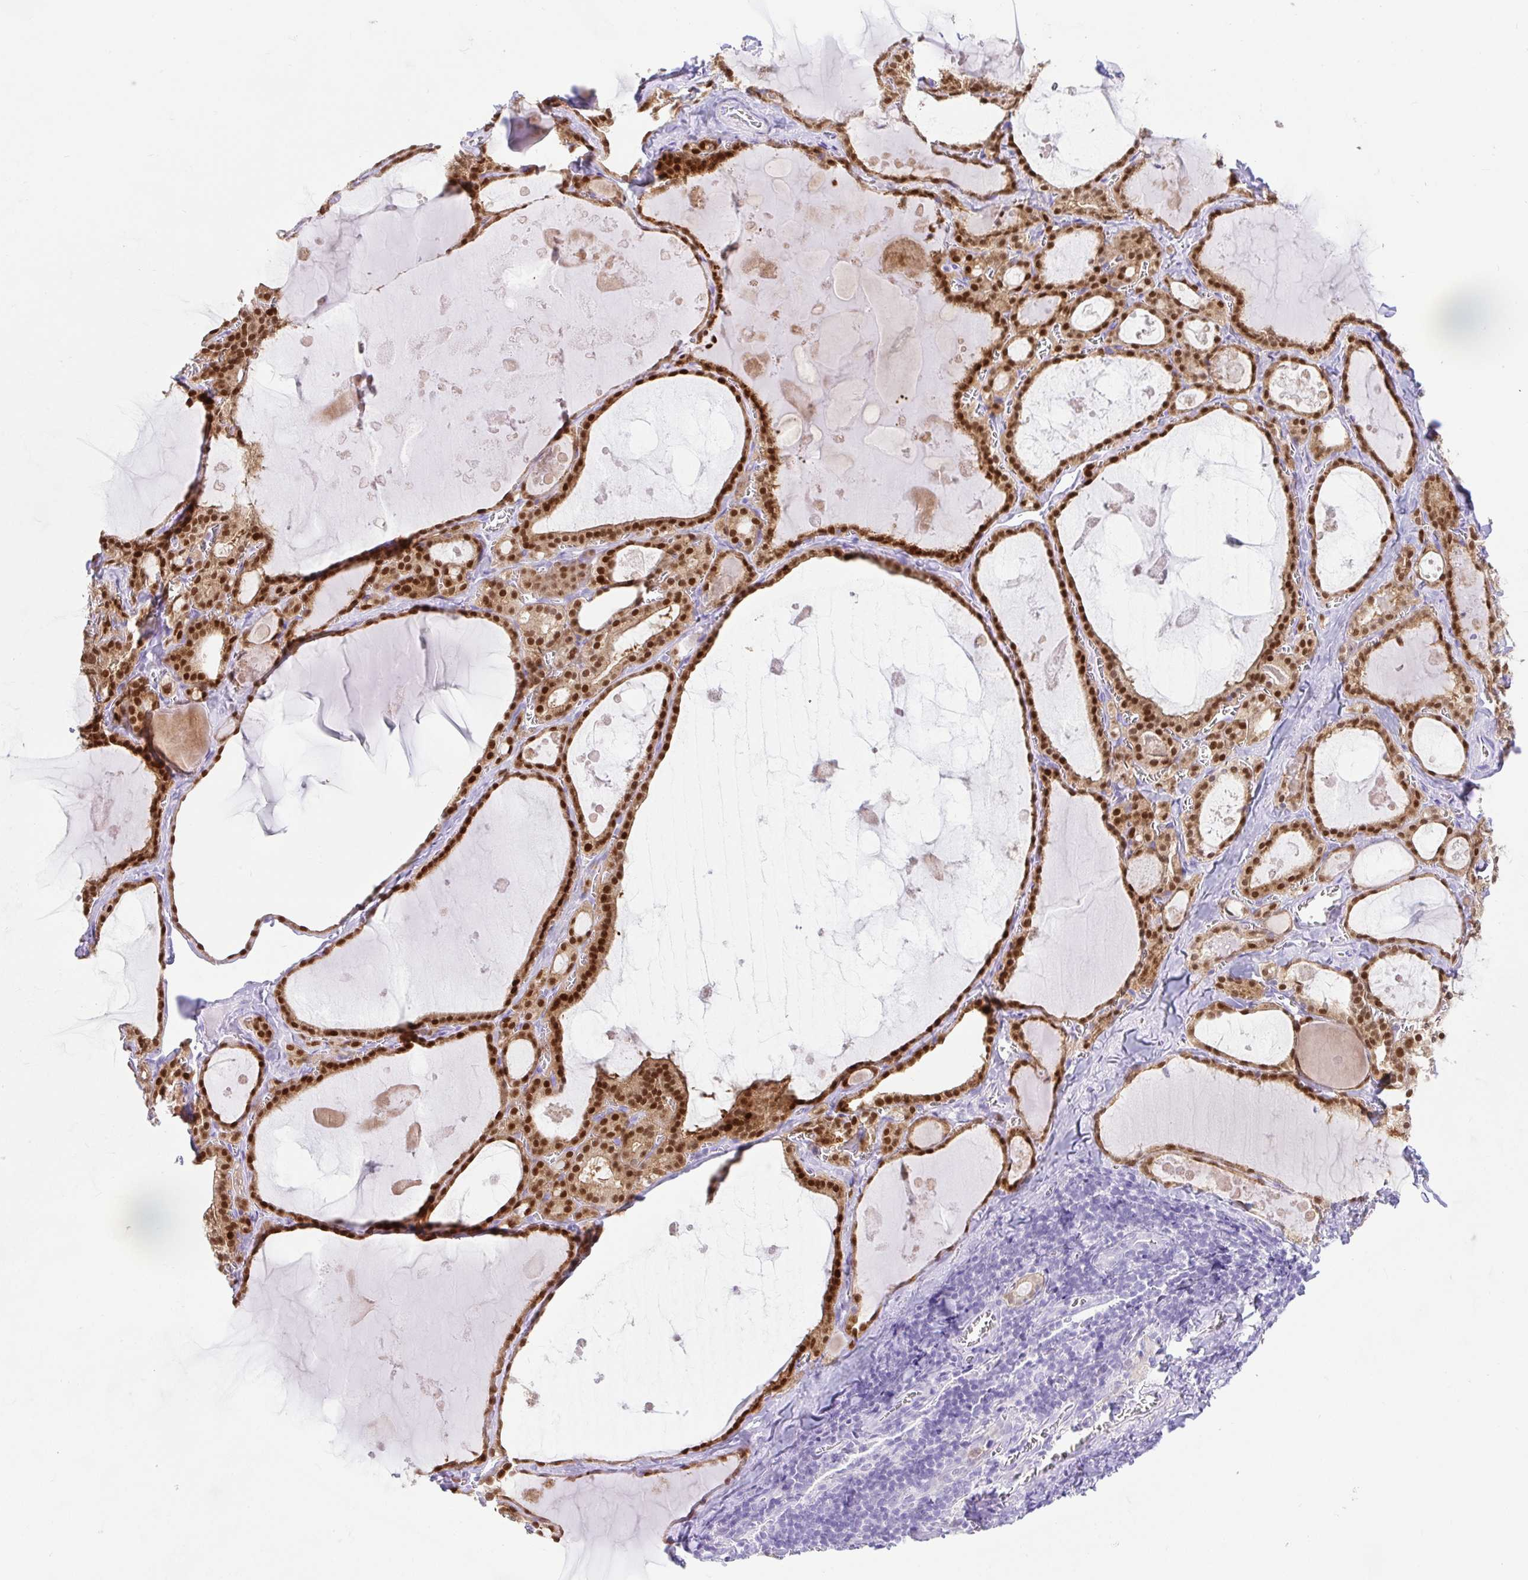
{"staining": {"intensity": "strong", "quantity": ">75%", "location": "nuclear"}, "tissue": "thyroid gland", "cell_type": "Glandular cells", "image_type": "normal", "snomed": [{"axis": "morphology", "description": "Normal tissue, NOS"}, {"axis": "topography", "description": "Thyroid gland"}], "caption": "Immunohistochemical staining of normal thyroid gland shows >75% levels of strong nuclear protein expression in about >75% of glandular cells.", "gene": "PAX8", "patient": {"sex": "male", "age": 56}}